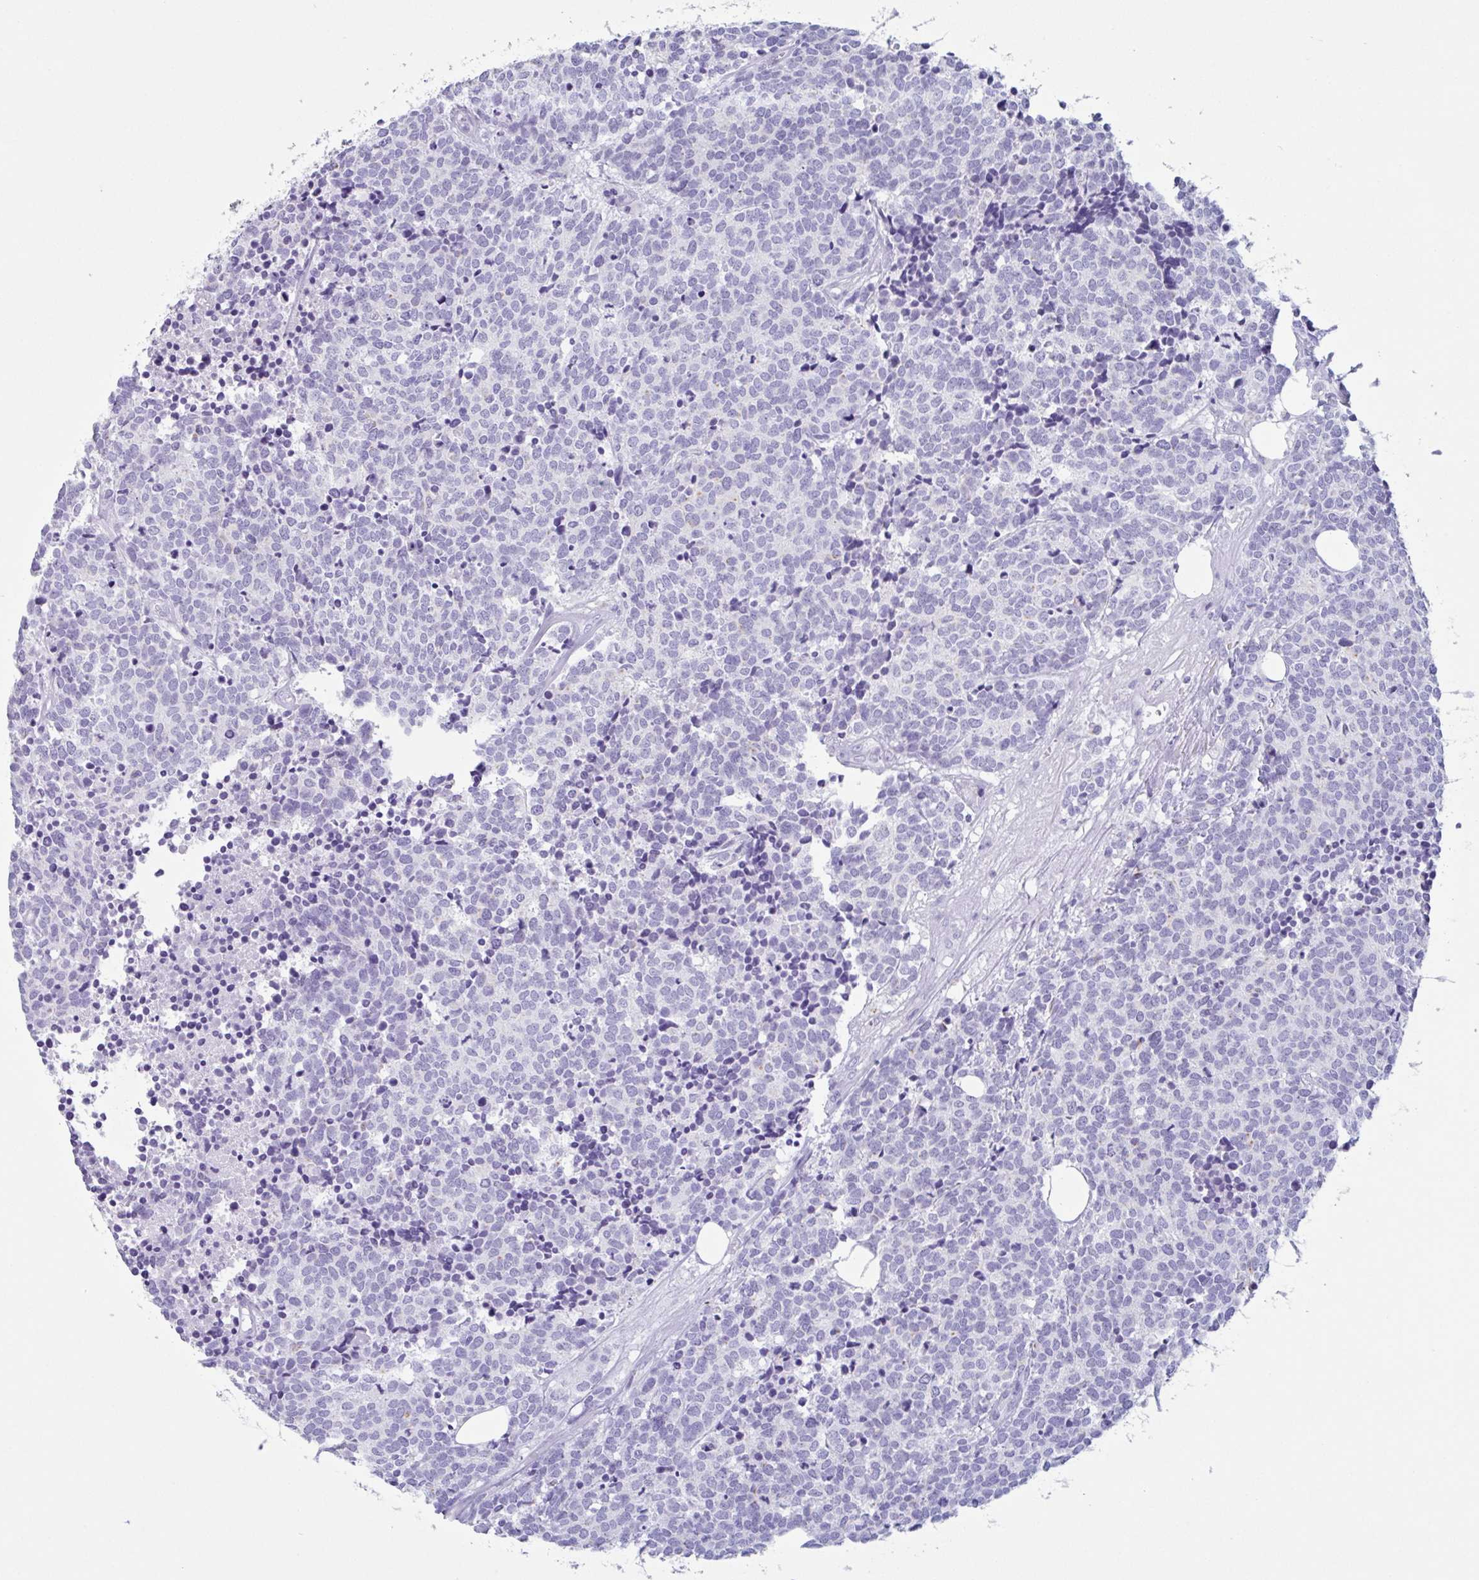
{"staining": {"intensity": "negative", "quantity": "none", "location": "none"}, "tissue": "carcinoid", "cell_type": "Tumor cells", "image_type": "cancer", "snomed": [{"axis": "morphology", "description": "Carcinoid, malignant, NOS"}, {"axis": "topography", "description": "Skin"}], "caption": "Protein analysis of malignant carcinoid demonstrates no significant expression in tumor cells.", "gene": "DTWD2", "patient": {"sex": "female", "age": 79}}